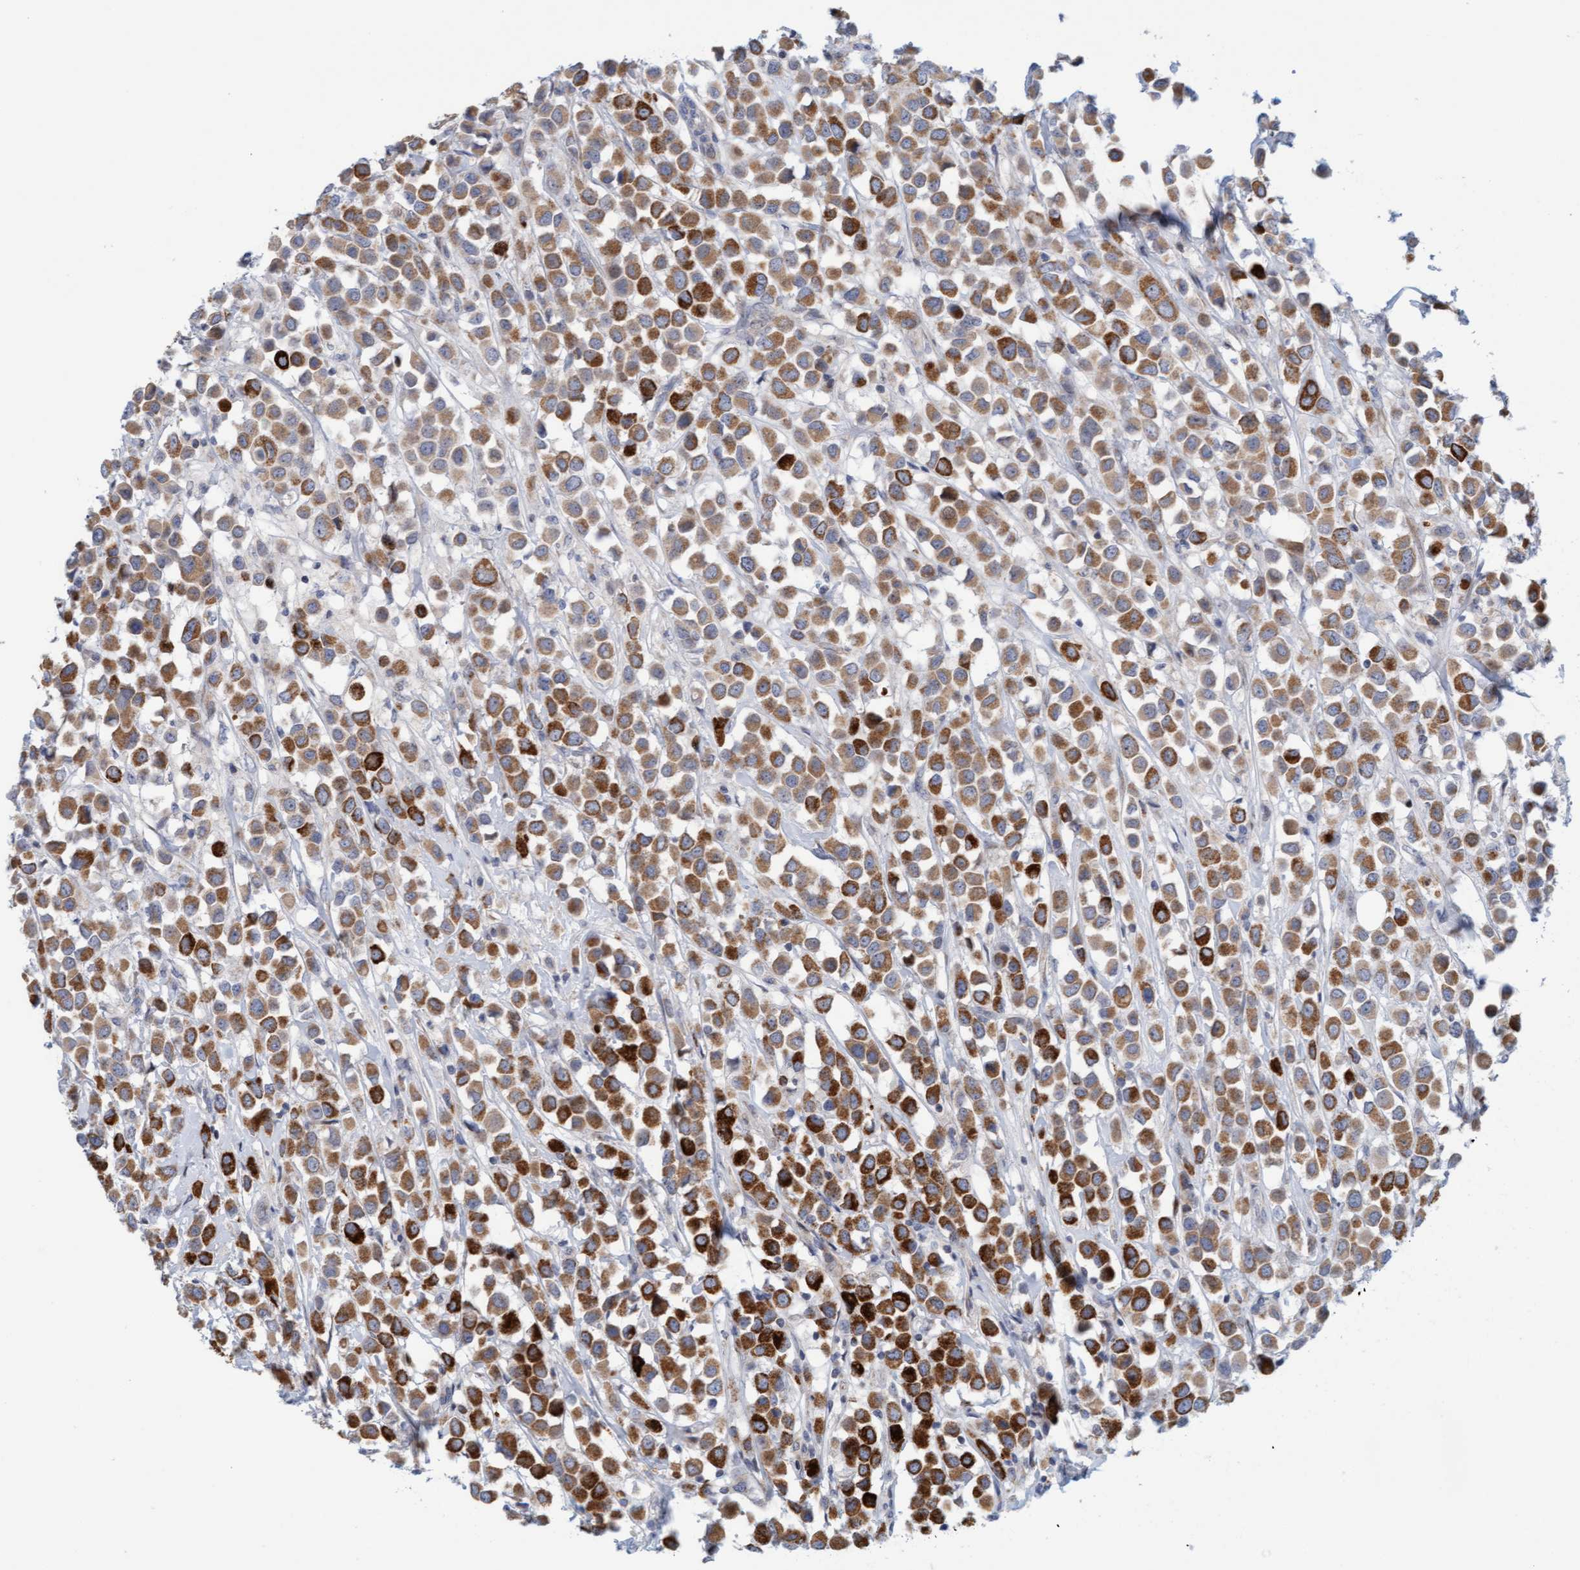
{"staining": {"intensity": "strong", "quantity": ">75%", "location": "cytoplasmic/membranous"}, "tissue": "breast cancer", "cell_type": "Tumor cells", "image_type": "cancer", "snomed": [{"axis": "morphology", "description": "Duct carcinoma"}, {"axis": "topography", "description": "Breast"}], "caption": "Immunohistochemical staining of human breast intraductal carcinoma demonstrates high levels of strong cytoplasmic/membranous protein positivity in approximately >75% of tumor cells.", "gene": "ZC3H3", "patient": {"sex": "female", "age": 61}}